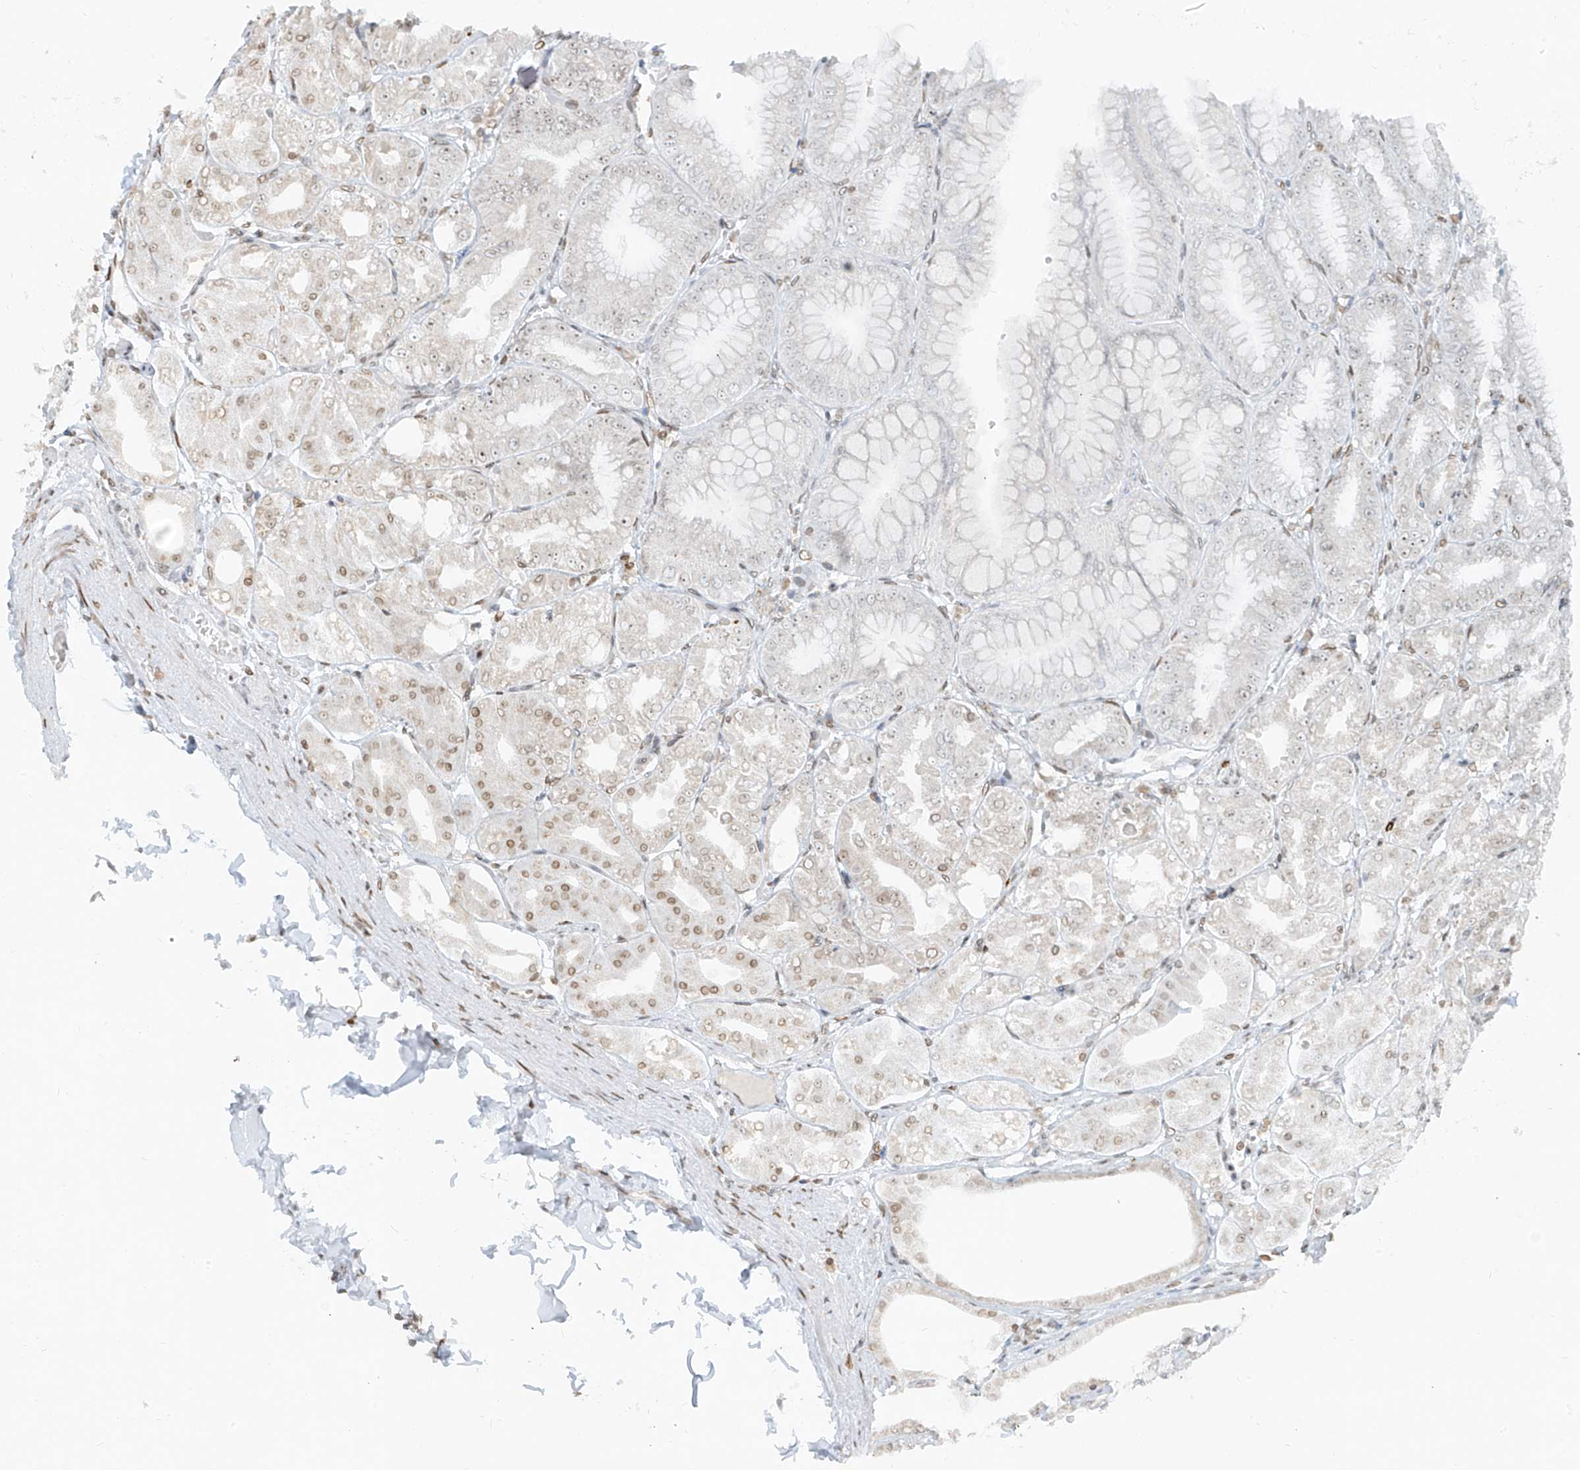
{"staining": {"intensity": "moderate", "quantity": "25%-75%", "location": "cytoplasmic/membranous,nuclear"}, "tissue": "stomach", "cell_type": "Glandular cells", "image_type": "normal", "snomed": [{"axis": "morphology", "description": "Normal tissue, NOS"}, {"axis": "topography", "description": "Stomach, lower"}], "caption": "Protein positivity by immunohistochemistry (IHC) shows moderate cytoplasmic/membranous,nuclear positivity in approximately 25%-75% of glandular cells in benign stomach.", "gene": "SAMD15", "patient": {"sex": "male", "age": 71}}